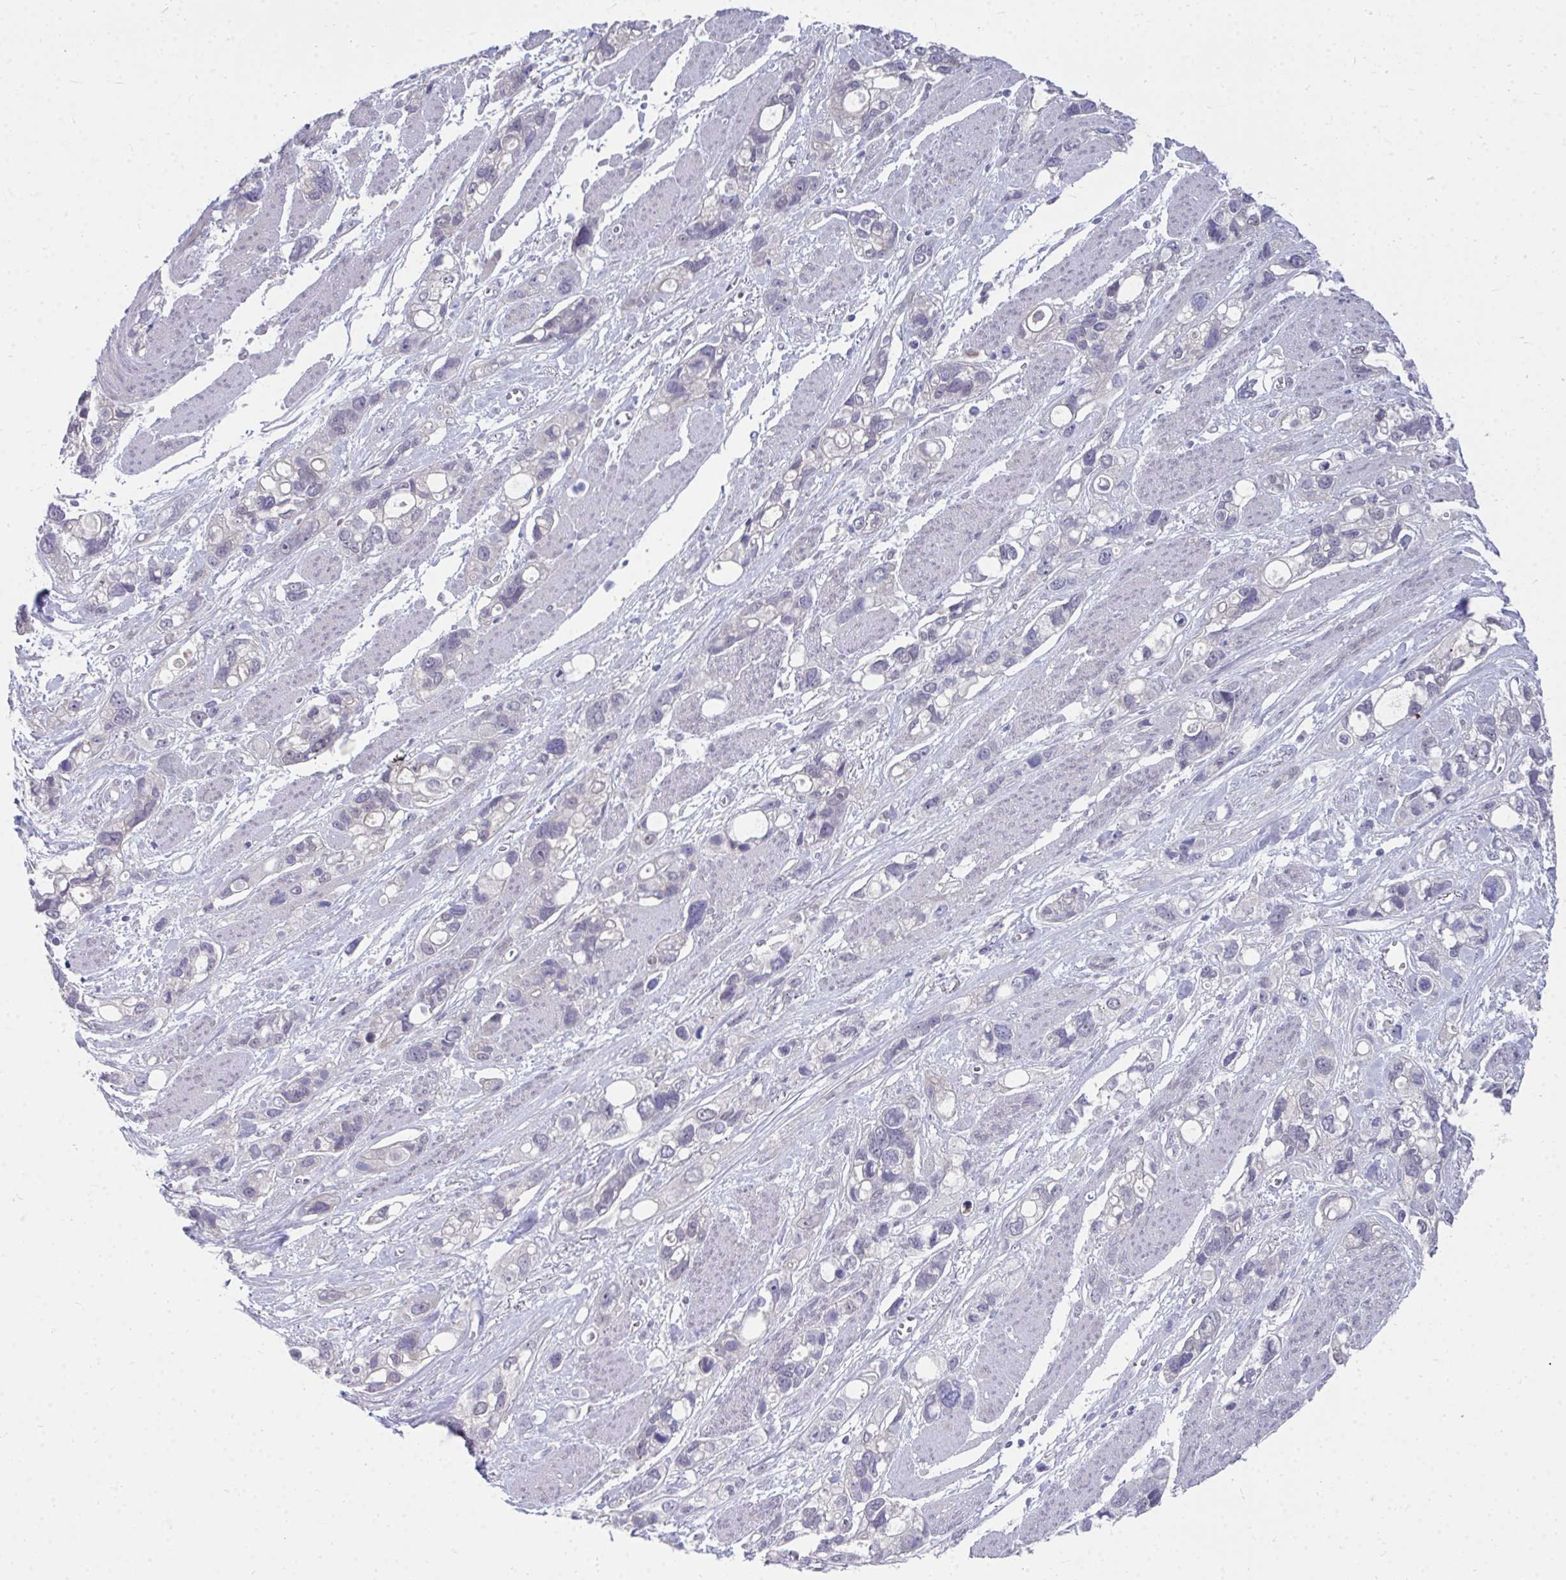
{"staining": {"intensity": "weak", "quantity": "<25%", "location": "nuclear"}, "tissue": "stomach cancer", "cell_type": "Tumor cells", "image_type": "cancer", "snomed": [{"axis": "morphology", "description": "Adenocarcinoma, NOS"}, {"axis": "topography", "description": "Stomach, upper"}], "caption": "This is an immunohistochemistry image of stomach cancer (adenocarcinoma). There is no staining in tumor cells.", "gene": "MROH8", "patient": {"sex": "female", "age": 81}}